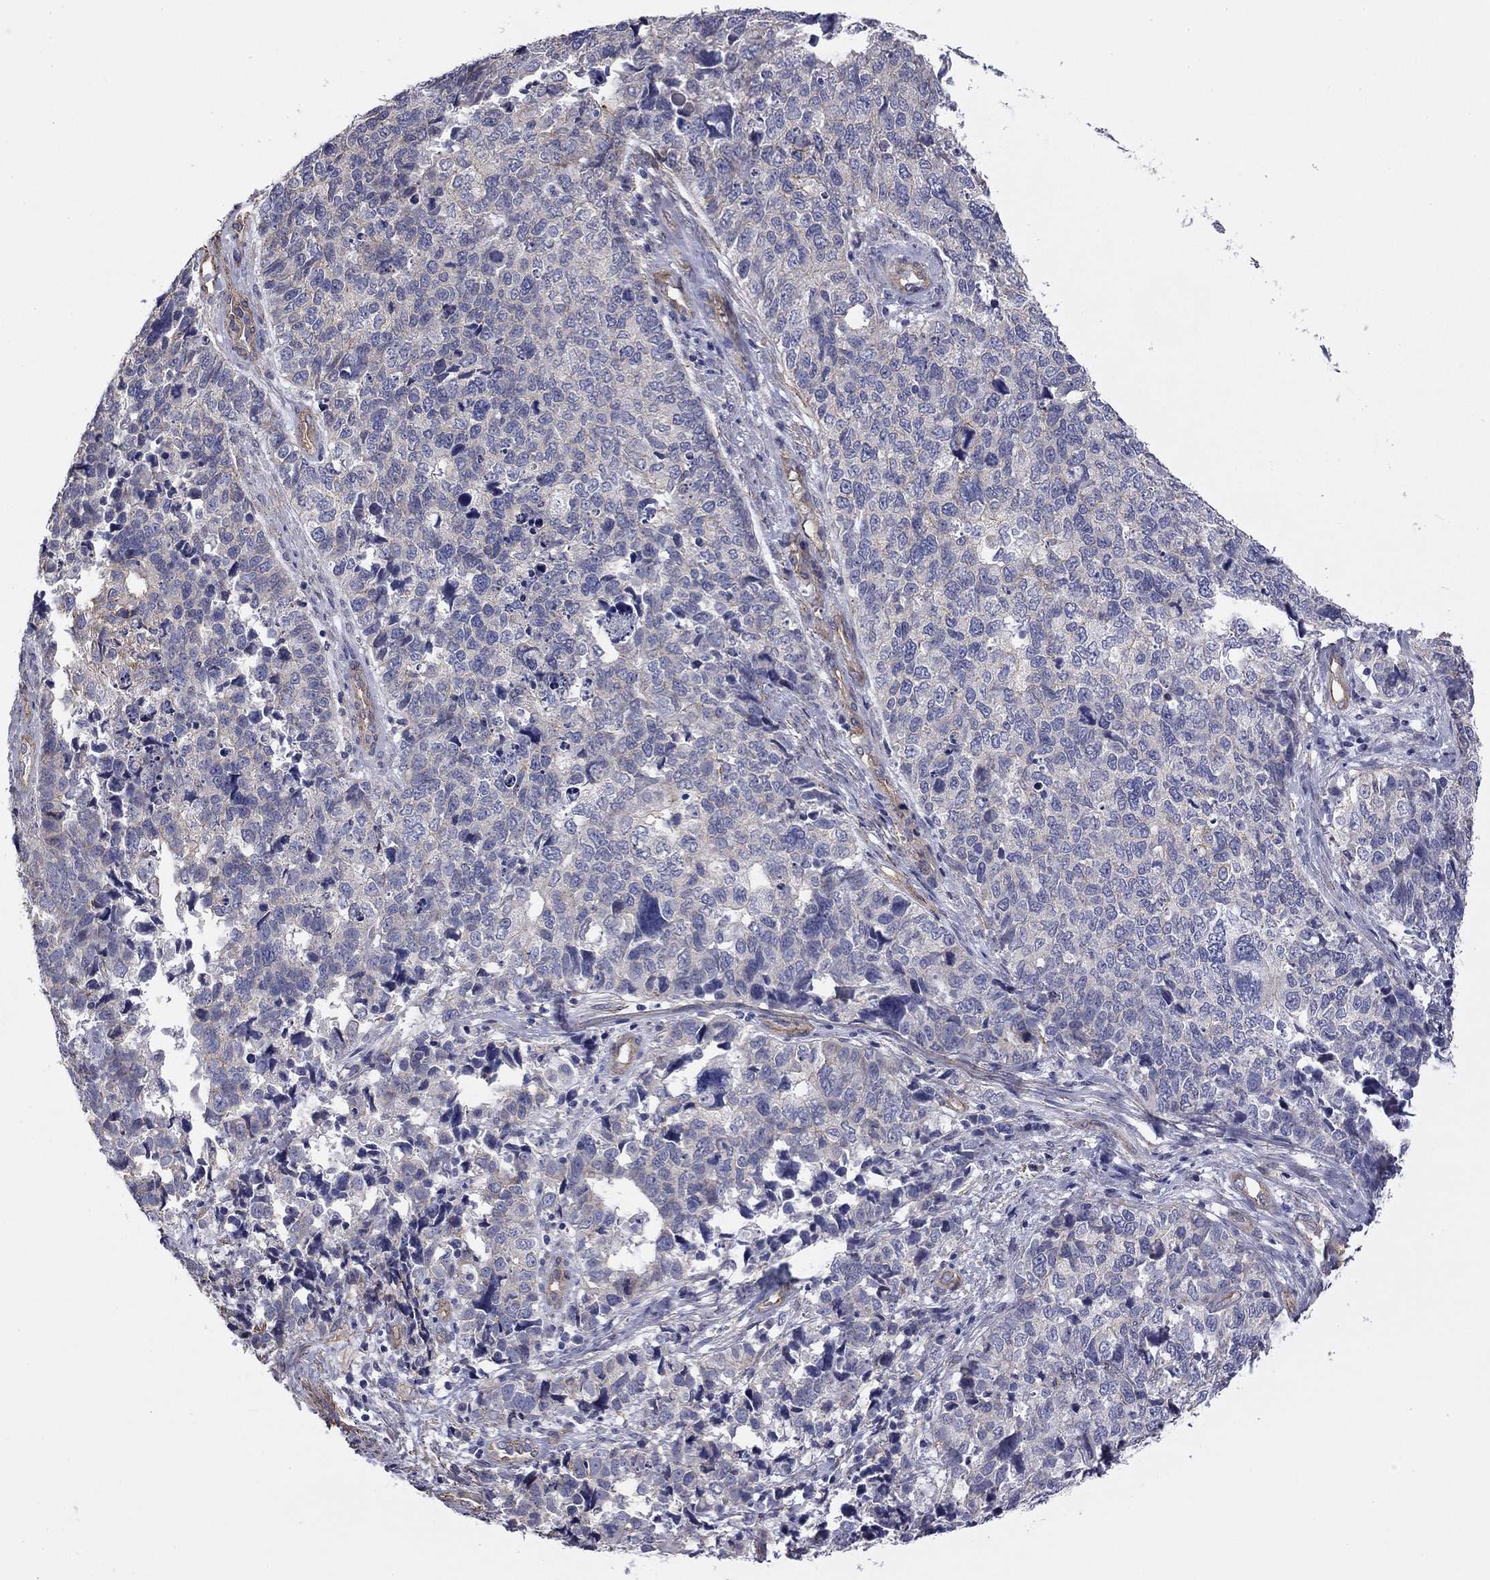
{"staining": {"intensity": "negative", "quantity": "none", "location": "none"}, "tissue": "cervical cancer", "cell_type": "Tumor cells", "image_type": "cancer", "snomed": [{"axis": "morphology", "description": "Squamous cell carcinoma, NOS"}, {"axis": "topography", "description": "Cervix"}], "caption": "DAB immunohistochemical staining of human cervical squamous cell carcinoma demonstrates no significant expression in tumor cells.", "gene": "TCHH", "patient": {"sex": "female", "age": 63}}